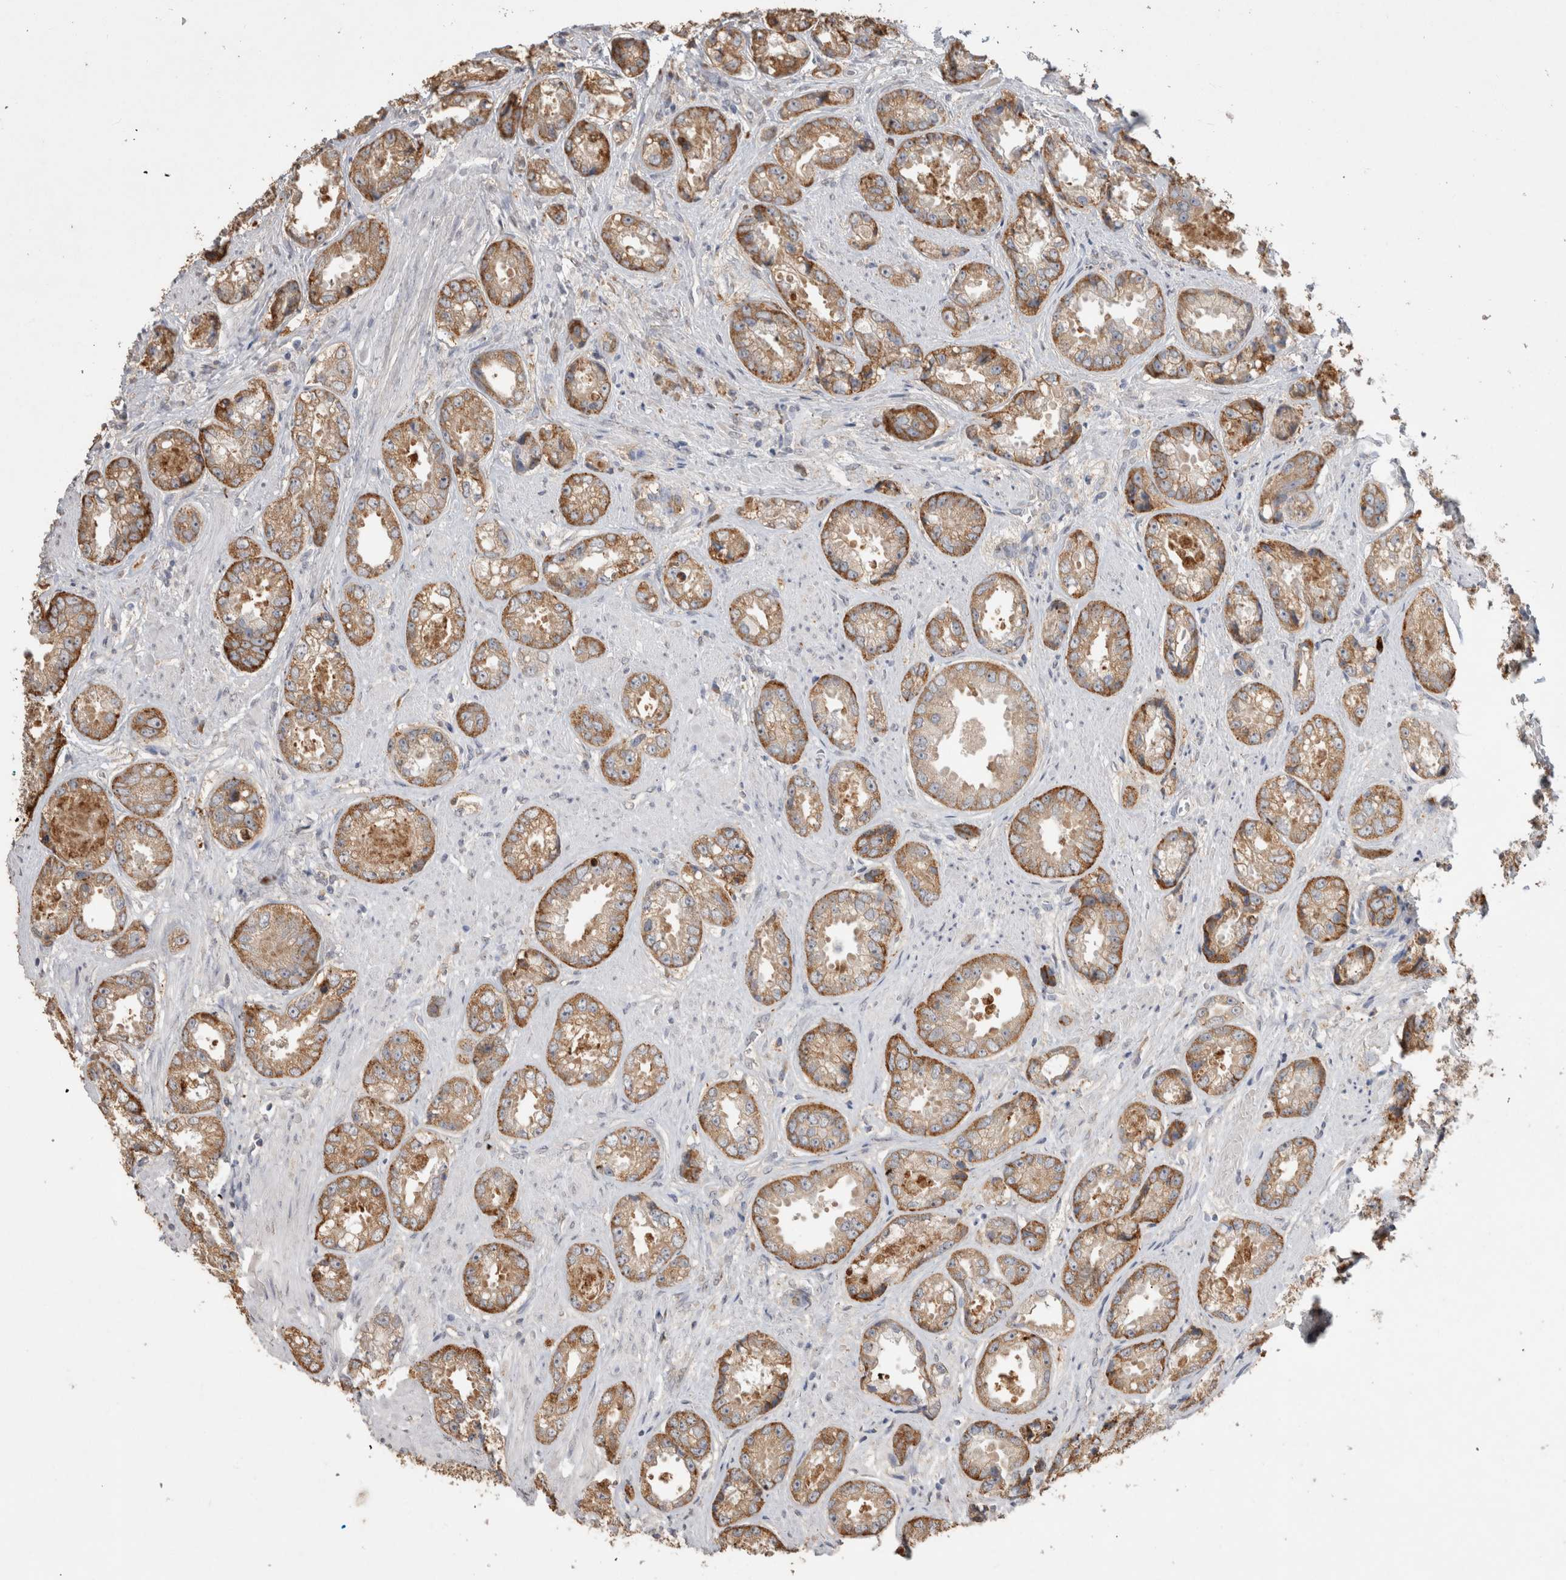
{"staining": {"intensity": "strong", "quantity": ">75%", "location": "cytoplasmic/membranous"}, "tissue": "prostate cancer", "cell_type": "Tumor cells", "image_type": "cancer", "snomed": [{"axis": "morphology", "description": "Adenocarcinoma, High grade"}, {"axis": "topography", "description": "Prostate"}], "caption": "This is an image of immunohistochemistry (IHC) staining of adenocarcinoma (high-grade) (prostate), which shows strong staining in the cytoplasmic/membranous of tumor cells.", "gene": "NAALADL2", "patient": {"sex": "male", "age": 61}}